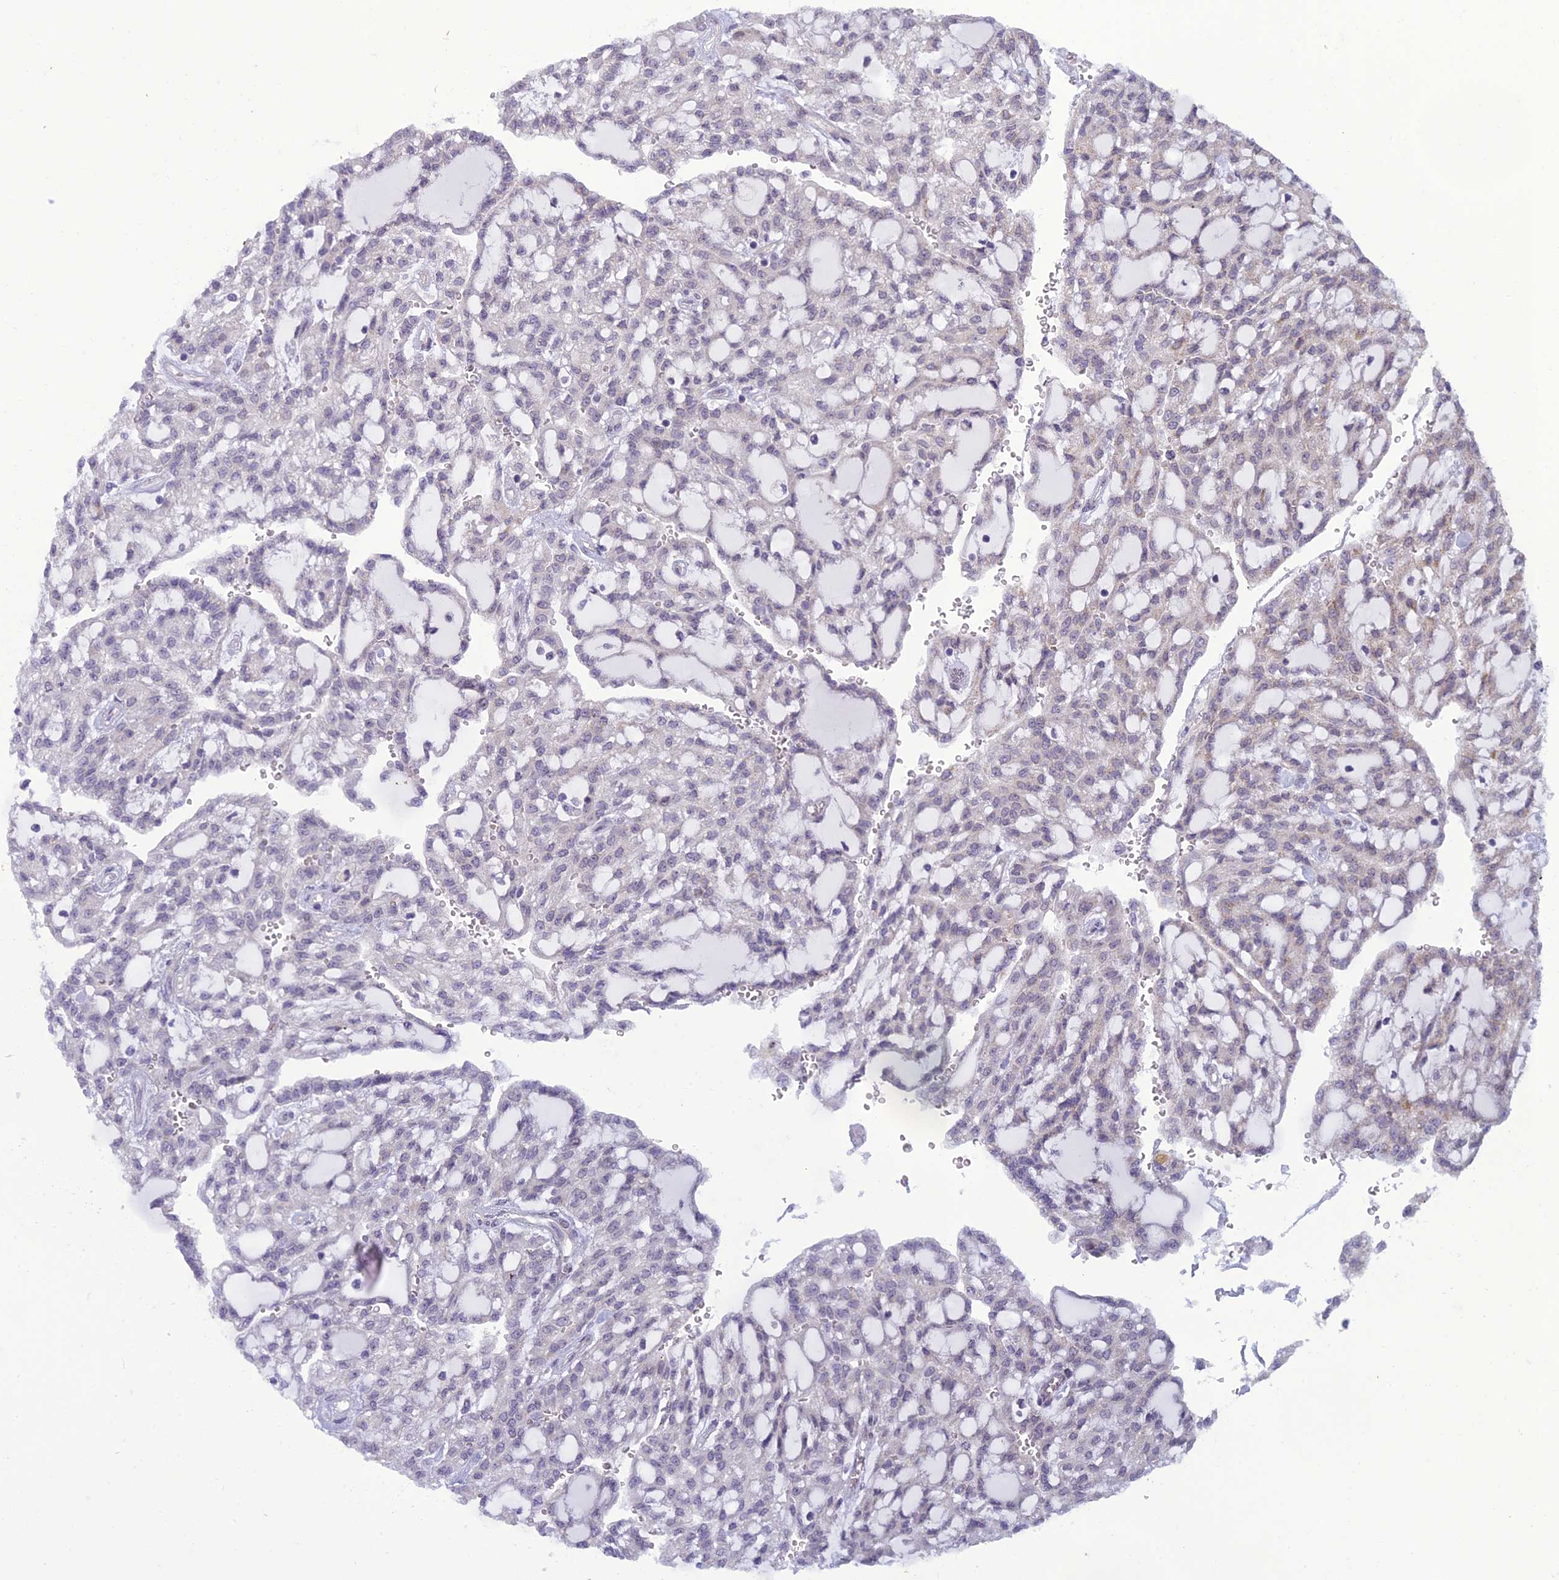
{"staining": {"intensity": "negative", "quantity": "none", "location": "none"}, "tissue": "renal cancer", "cell_type": "Tumor cells", "image_type": "cancer", "snomed": [{"axis": "morphology", "description": "Adenocarcinoma, NOS"}, {"axis": "topography", "description": "Kidney"}], "caption": "High magnification brightfield microscopy of adenocarcinoma (renal) stained with DAB (brown) and counterstained with hematoxylin (blue): tumor cells show no significant positivity.", "gene": "DTX2", "patient": {"sex": "male", "age": 63}}